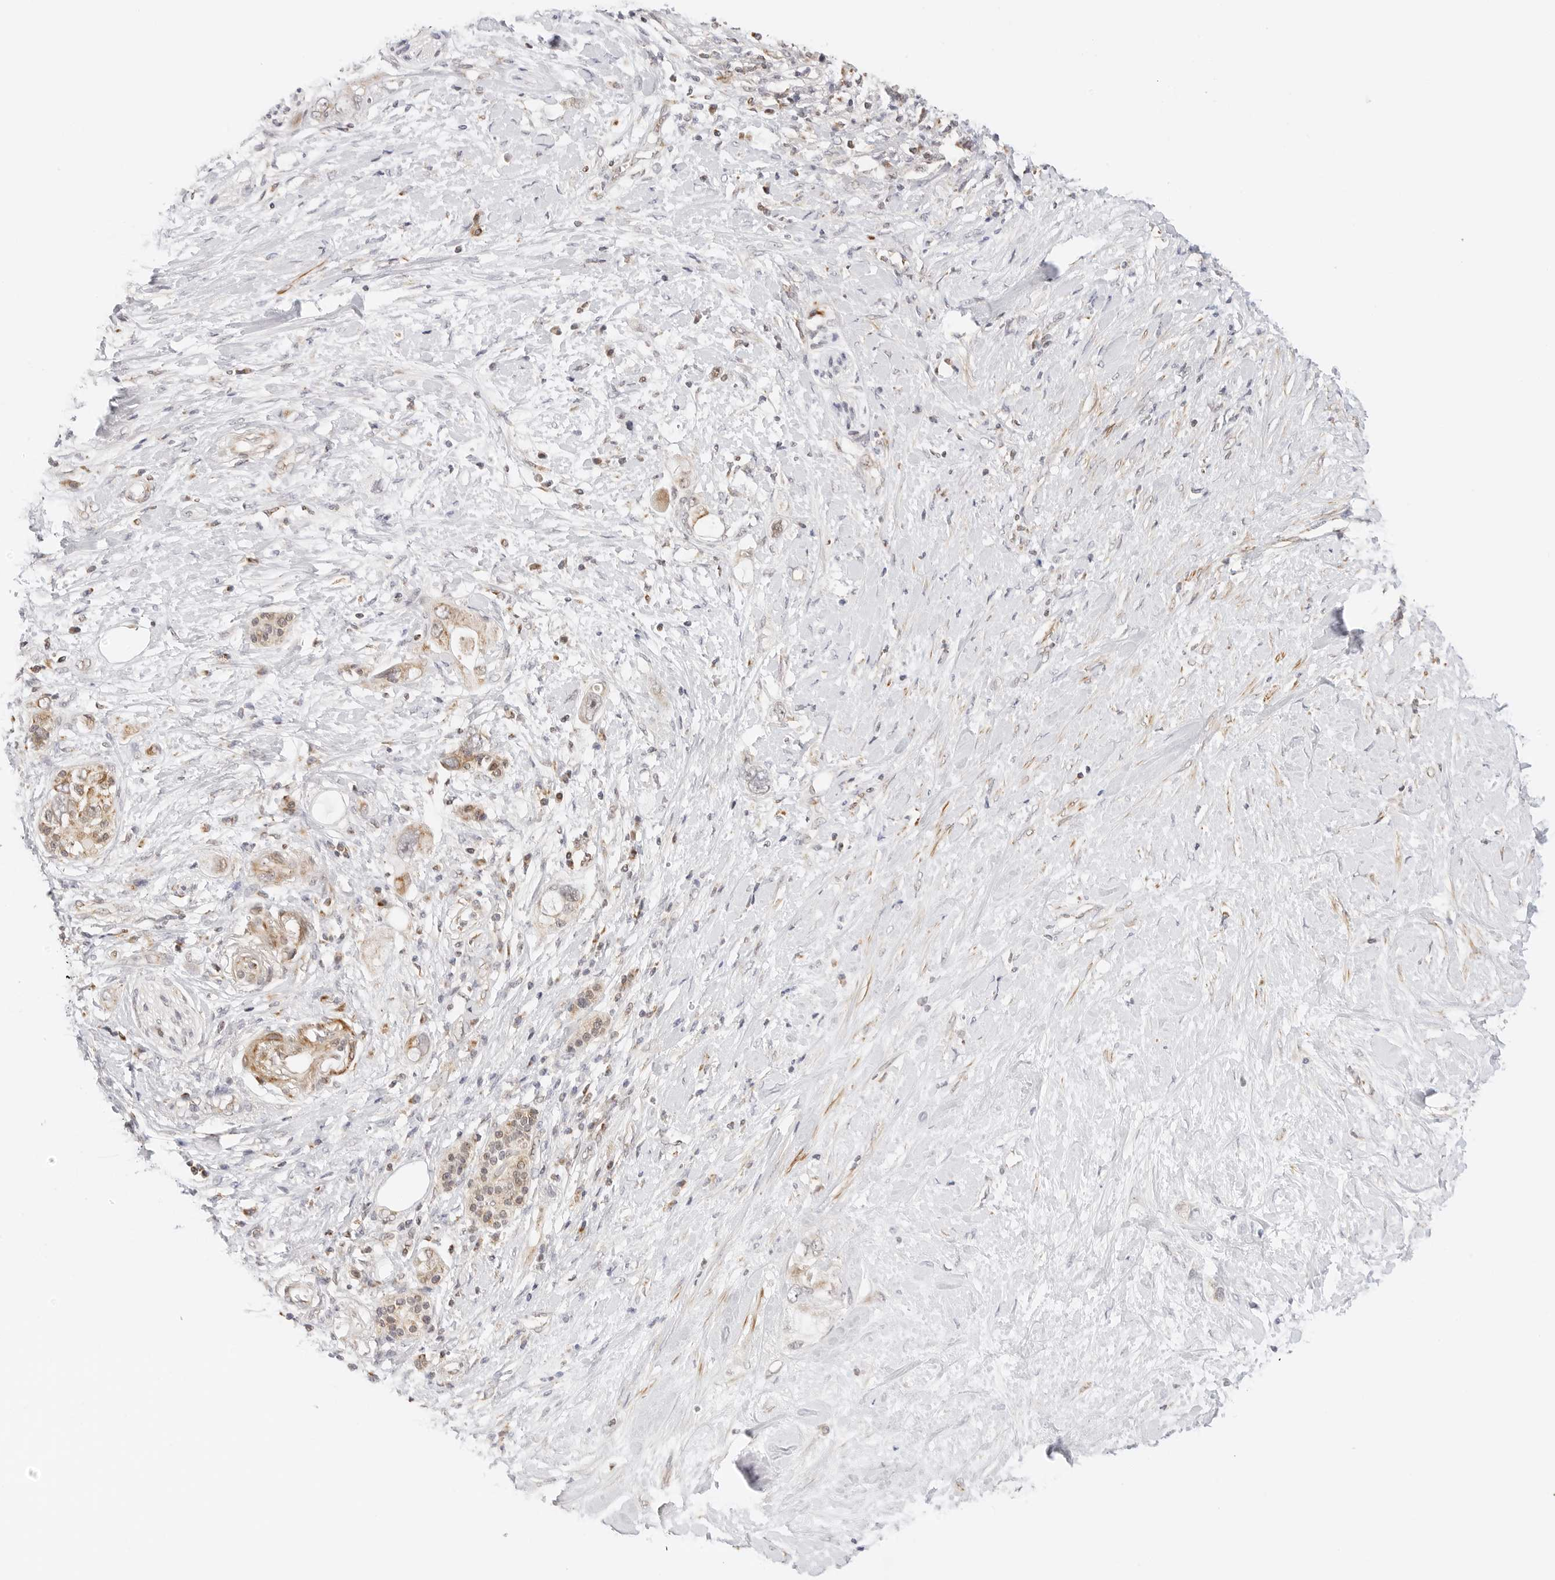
{"staining": {"intensity": "moderate", "quantity": ">75%", "location": "cytoplasmic/membranous"}, "tissue": "pancreatic cancer", "cell_type": "Tumor cells", "image_type": "cancer", "snomed": [{"axis": "morphology", "description": "Adenocarcinoma, NOS"}, {"axis": "topography", "description": "Pancreas"}], "caption": "There is medium levels of moderate cytoplasmic/membranous staining in tumor cells of adenocarcinoma (pancreatic), as demonstrated by immunohistochemical staining (brown color).", "gene": "GORAB", "patient": {"sex": "female", "age": 56}}